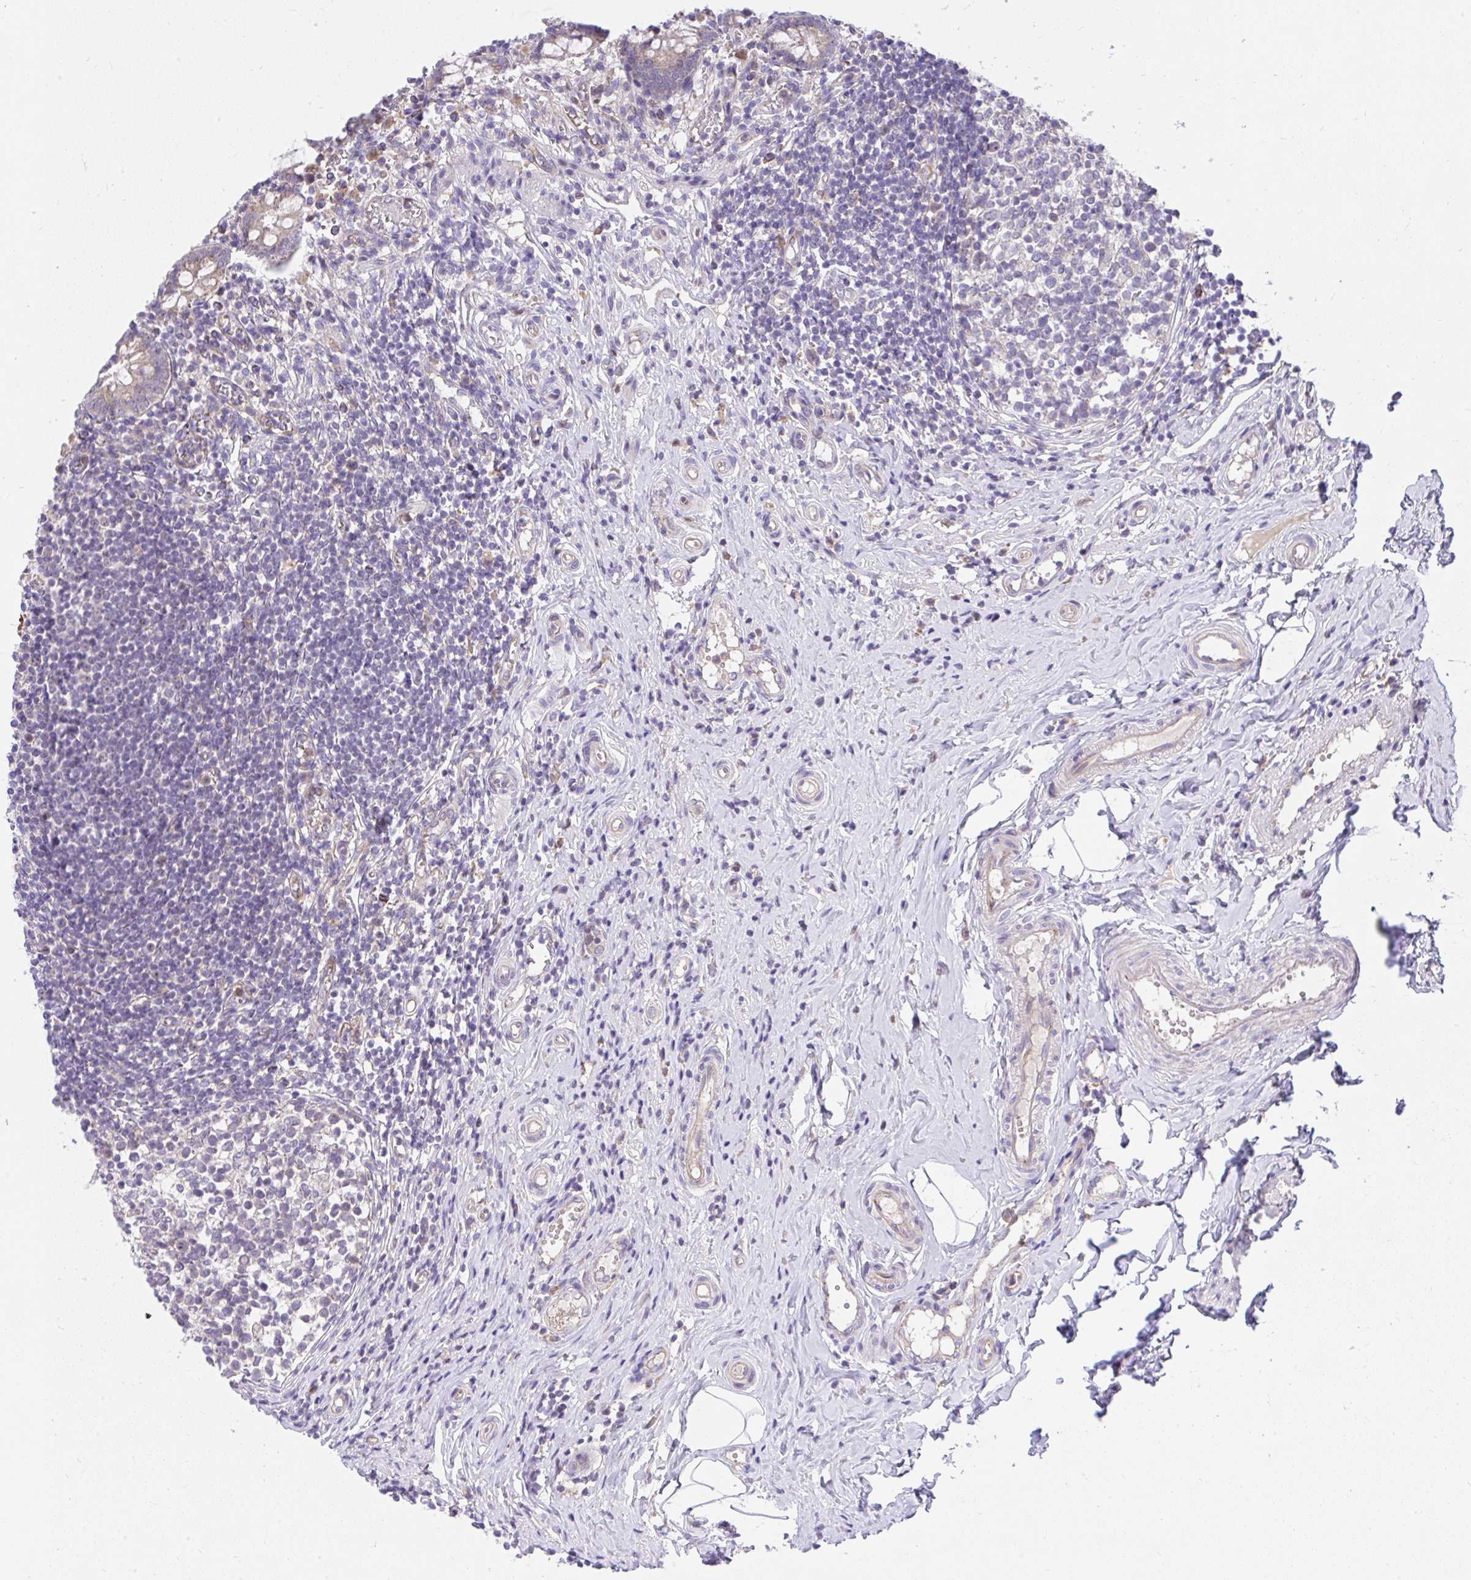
{"staining": {"intensity": "moderate", "quantity": "<25%", "location": "cytoplasmic/membranous,nuclear"}, "tissue": "appendix", "cell_type": "Glandular cells", "image_type": "normal", "snomed": [{"axis": "morphology", "description": "Normal tissue, NOS"}, {"axis": "topography", "description": "Appendix"}], "caption": "Protein positivity by immunohistochemistry (IHC) exhibits moderate cytoplasmic/membranous,nuclear positivity in approximately <25% of glandular cells in normal appendix.", "gene": "CHIA", "patient": {"sex": "female", "age": 17}}